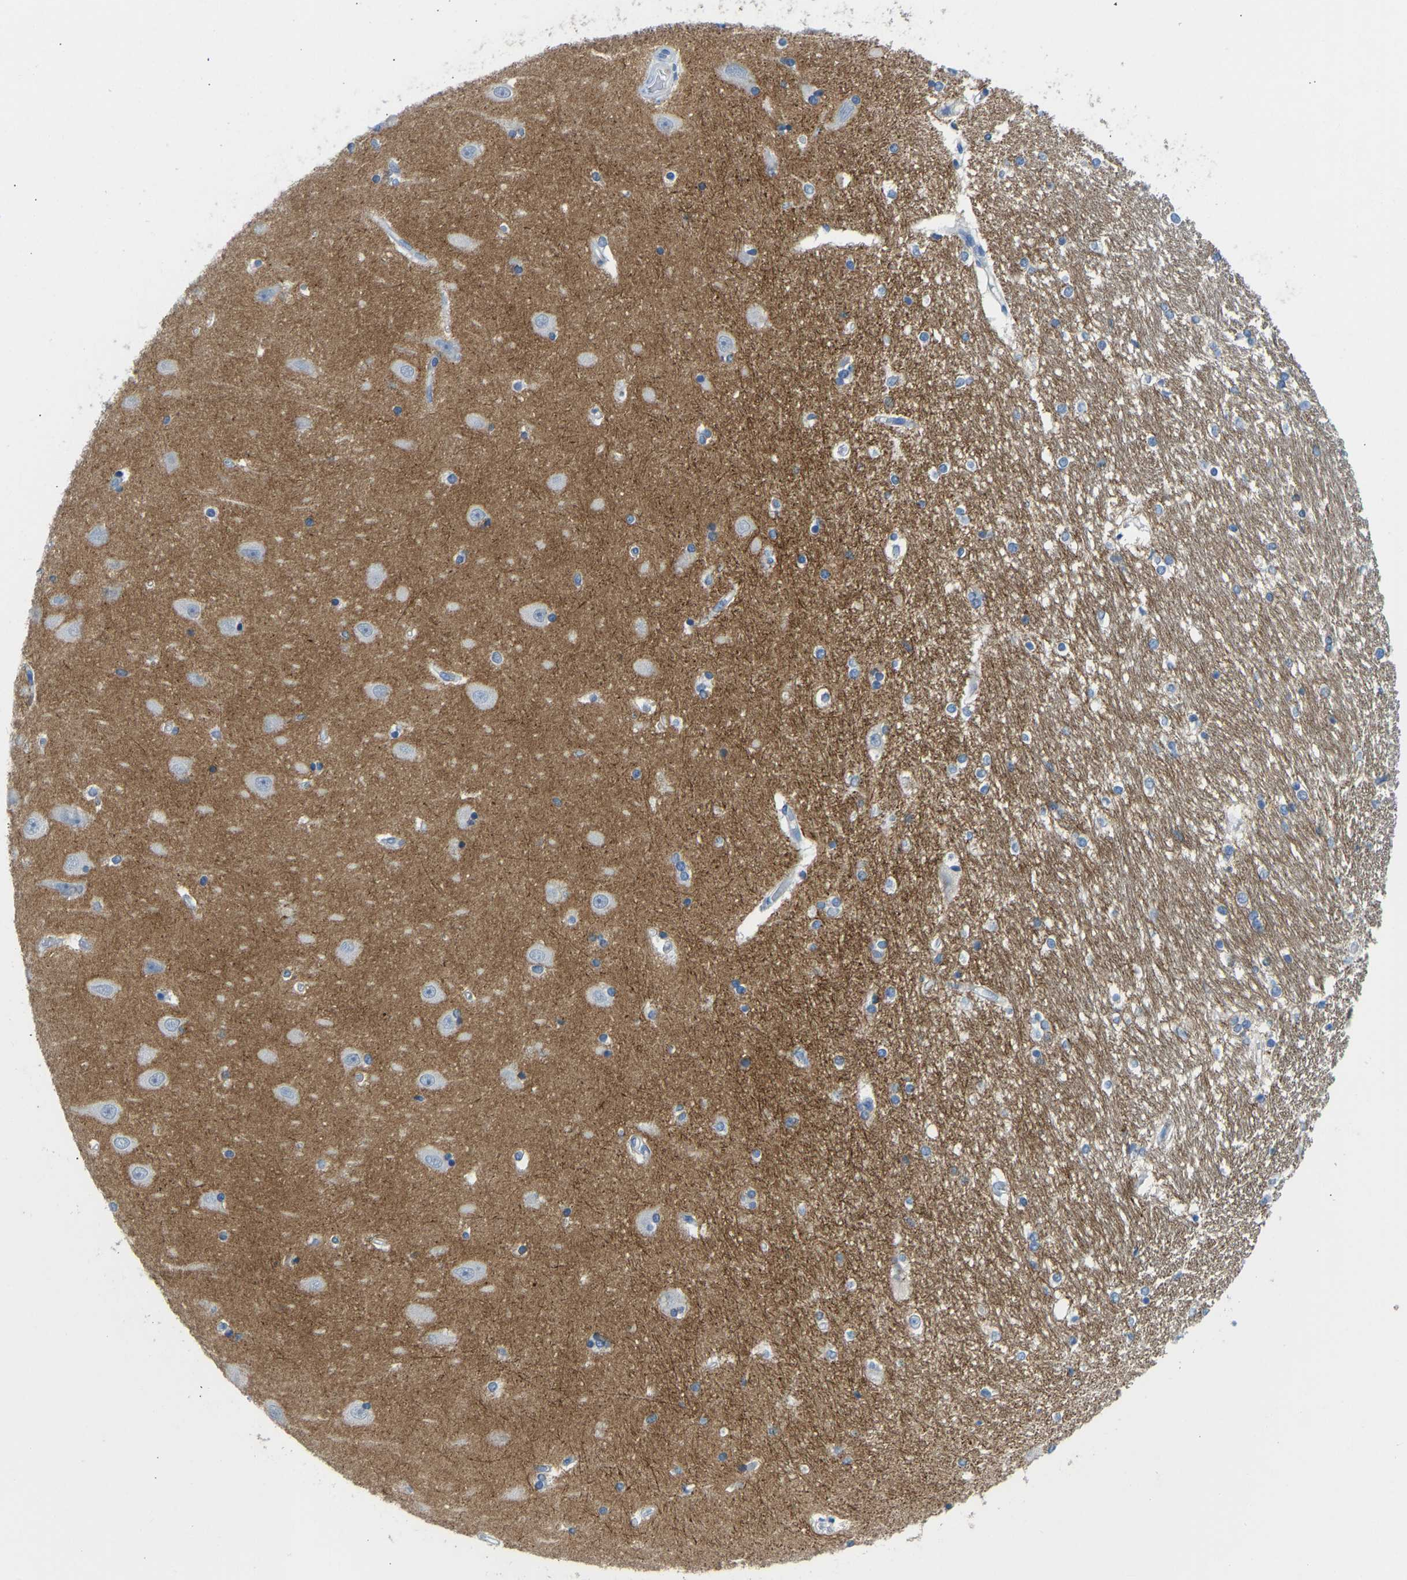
{"staining": {"intensity": "negative", "quantity": "none", "location": "none"}, "tissue": "hippocampus", "cell_type": "Glial cells", "image_type": "normal", "snomed": [{"axis": "morphology", "description": "Normal tissue, NOS"}, {"axis": "topography", "description": "Hippocampus"}], "caption": "This is an immunohistochemistry image of normal hippocampus. There is no positivity in glial cells.", "gene": "ATP1A1", "patient": {"sex": "male", "age": 45}}